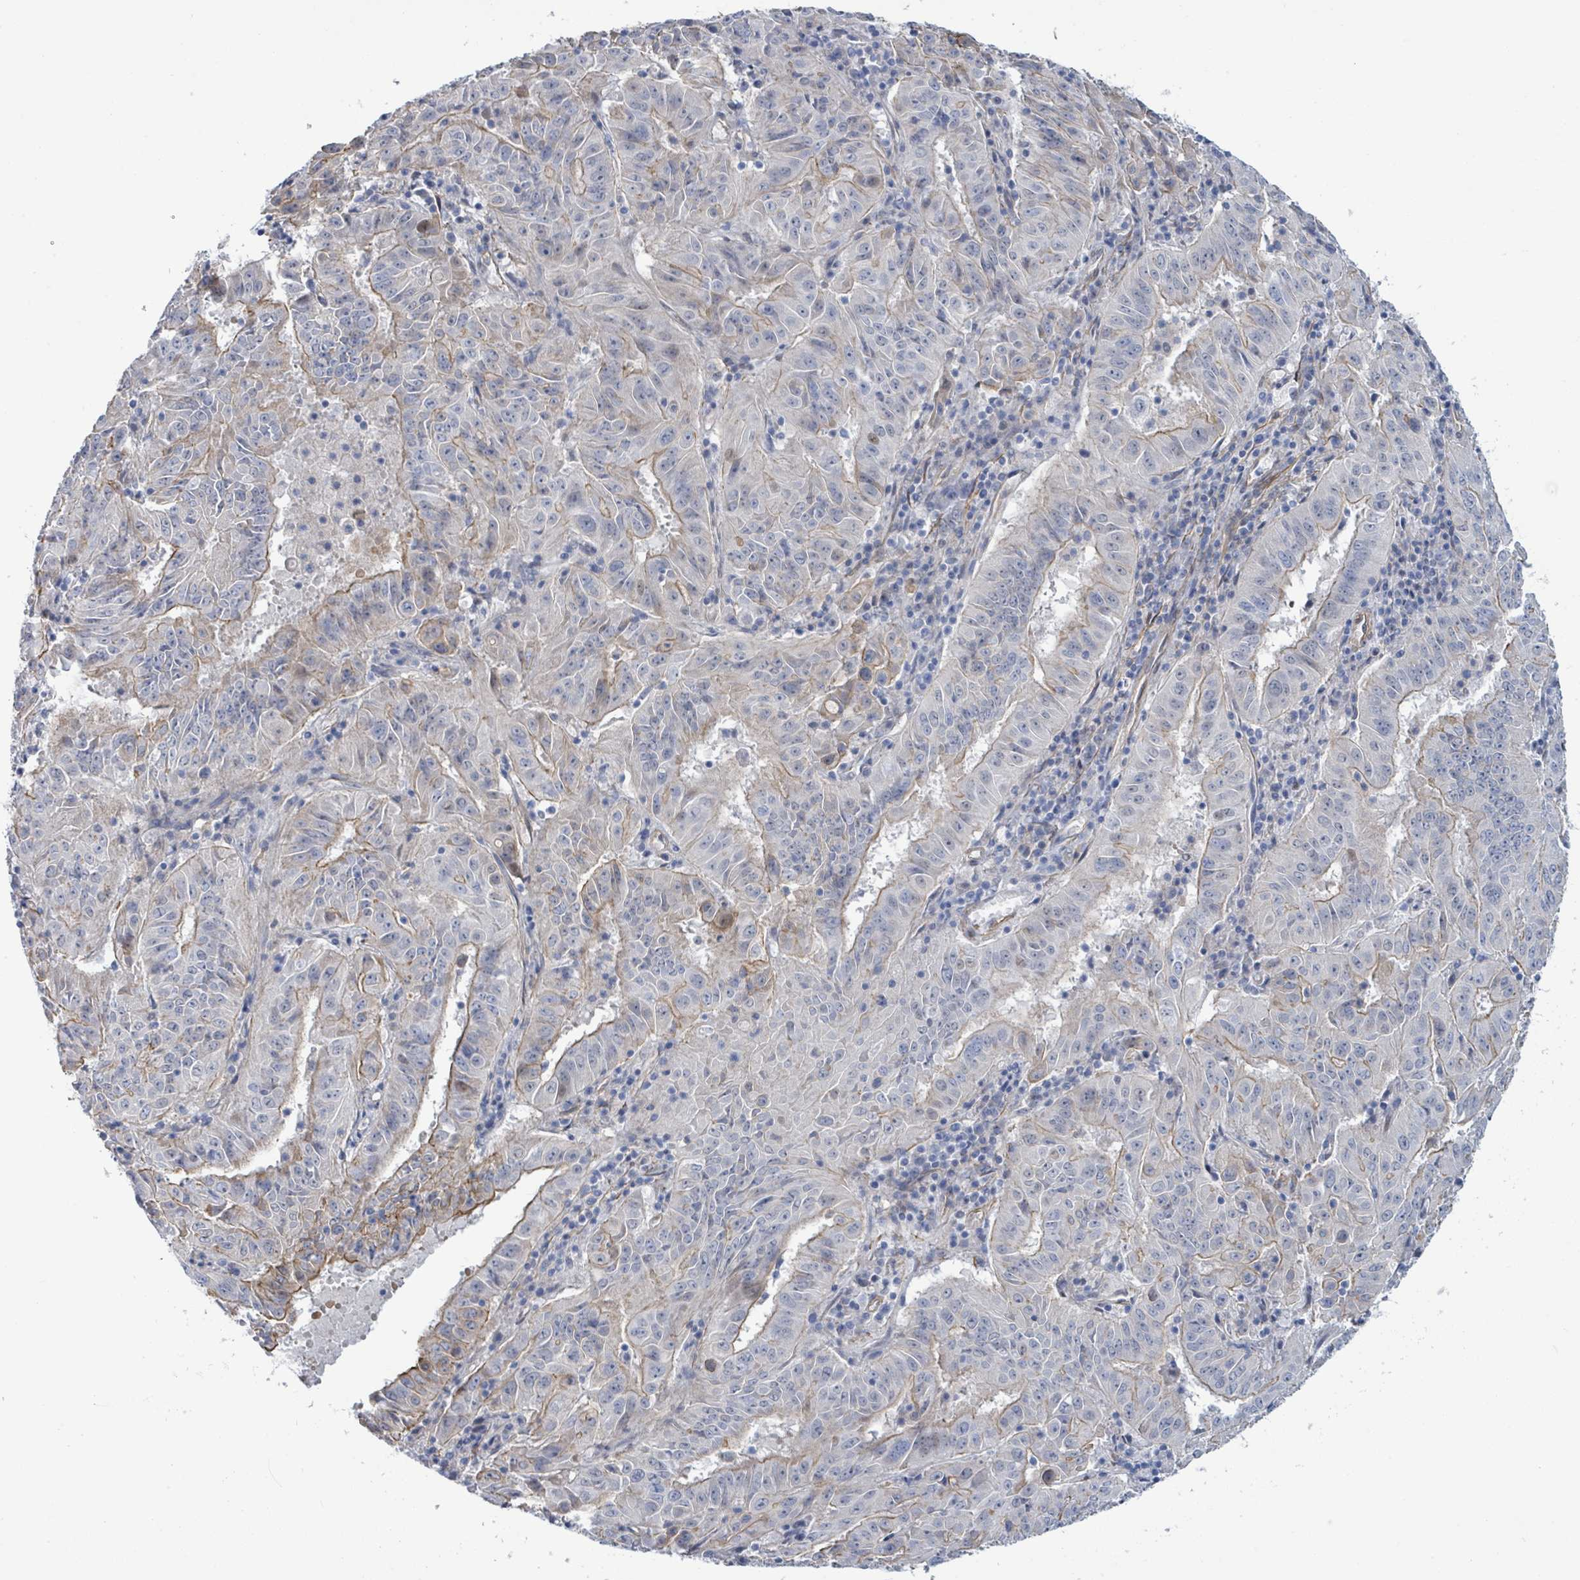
{"staining": {"intensity": "moderate", "quantity": "<25%", "location": "cytoplasmic/membranous"}, "tissue": "pancreatic cancer", "cell_type": "Tumor cells", "image_type": "cancer", "snomed": [{"axis": "morphology", "description": "Adenocarcinoma, NOS"}, {"axis": "topography", "description": "Pancreas"}], "caption": "Pancreatic adenocarcinoma stained for a protein (brown) demonstrates moderate cytoplasmic/membranous positive staining in about <25% of tumor cells.", "gene": "DMRTC1B", "patient": {"sex": "male", "age": 63}}